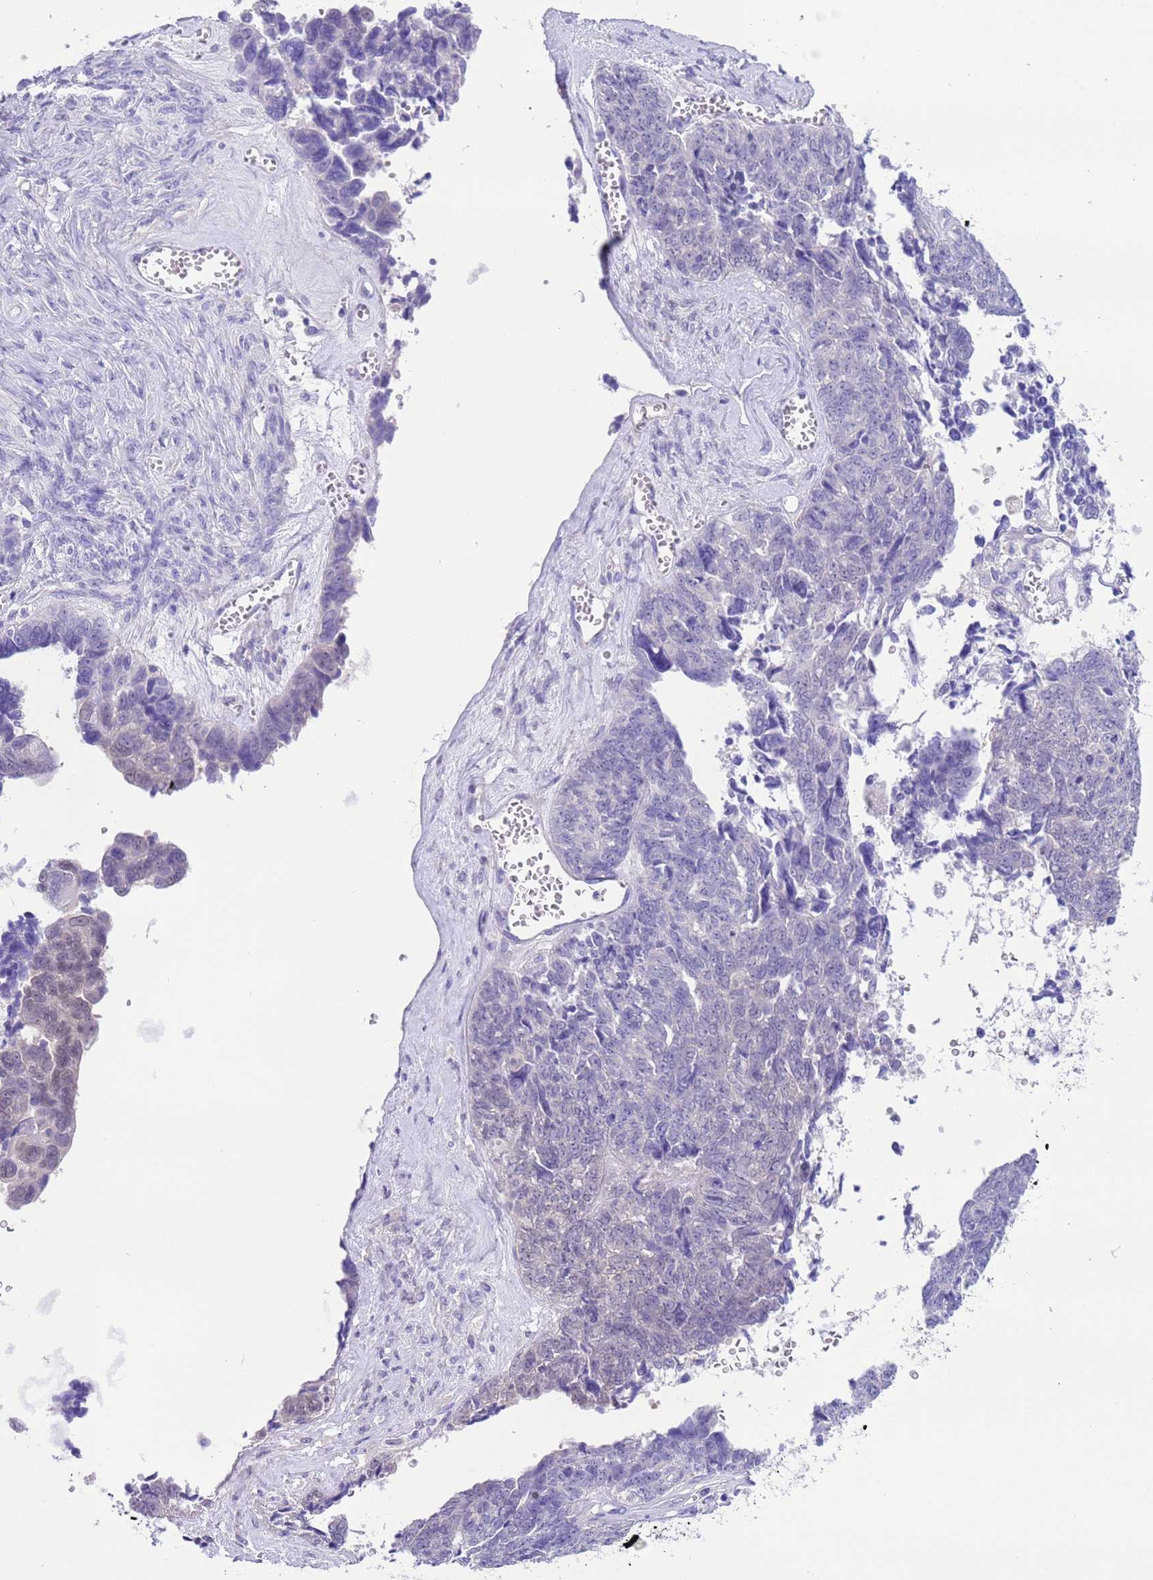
{"staining": {"intensity": "negative", "quantity": "none", "location": "none"}, "tissue": "ovarian cancer", "cell_type": "Tumor cells", "image_type": "cancer", "snomed": [{"axis": "morphology", "description": "Cystadenocarcinoma, serous, NOS"}, {"axis": "topography", "description": "Ovary"}], "caption": "A high-resolution histopathology image shows IHC staining of ovarian cancer, which shows no significant staining in tumor cells.", "gene": "USP38", "patient": {"sex": "female", "age": 79}}